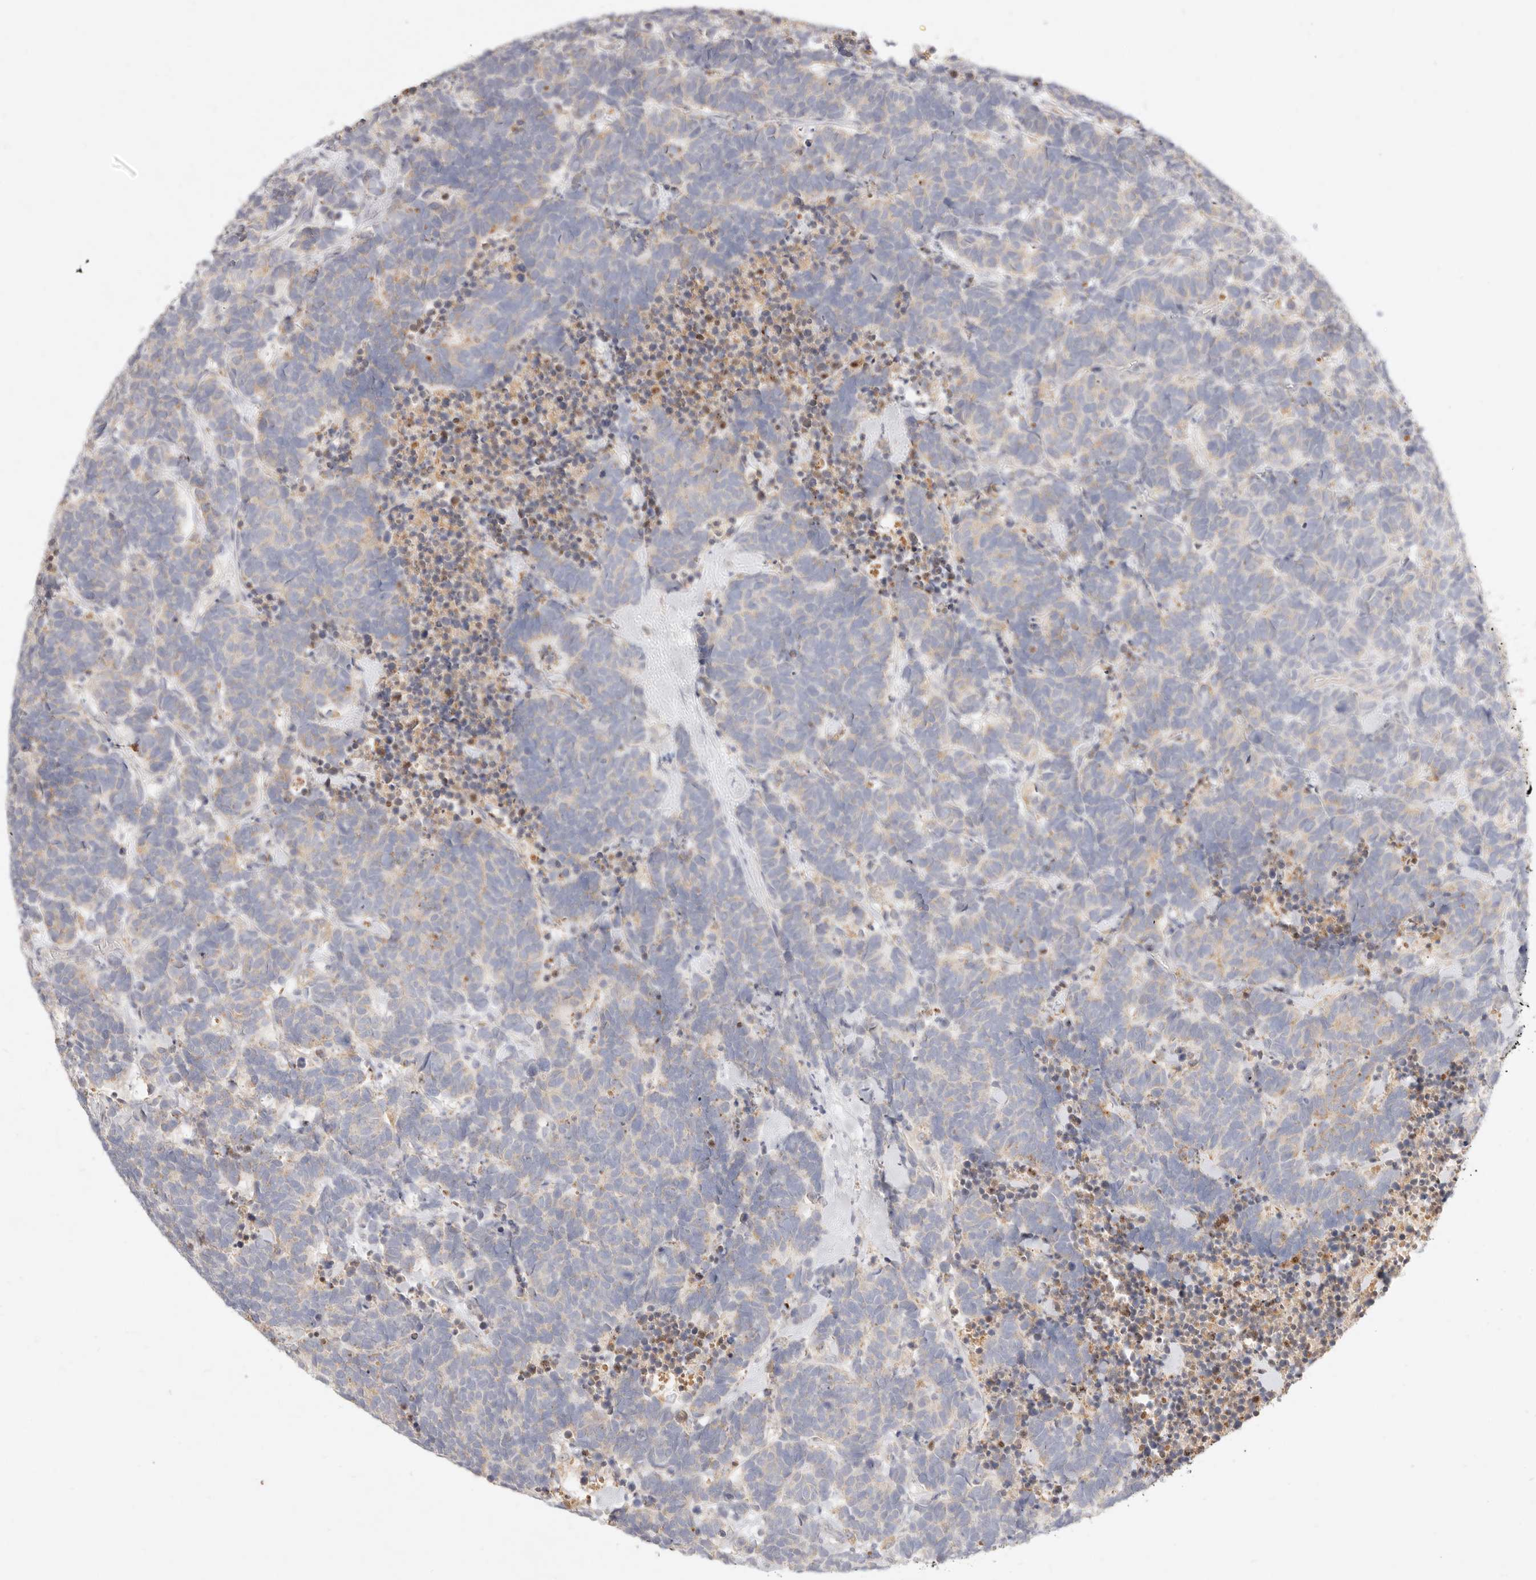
{"staining": {"intensity": "negative", "quantity": "none", "location": "none"}, "tissue": "carcinoid", "cell_type": "Tumor cells", "image_type": "cancer", "snomed": [{"axis": "morphology", "description": "Carcinoma, NOS"}, {"axis": "morphology", "description": "Carcinoid, malignant, NOS"}, {"axis": "topography", "description": "Urinary bladder"}], "caption": "A histopathology image of carcinoma stained for a protein shows no brown staining in tumor cells.", "gene": "ACOX1", "patient": {"sex": "male", "age": 57}}